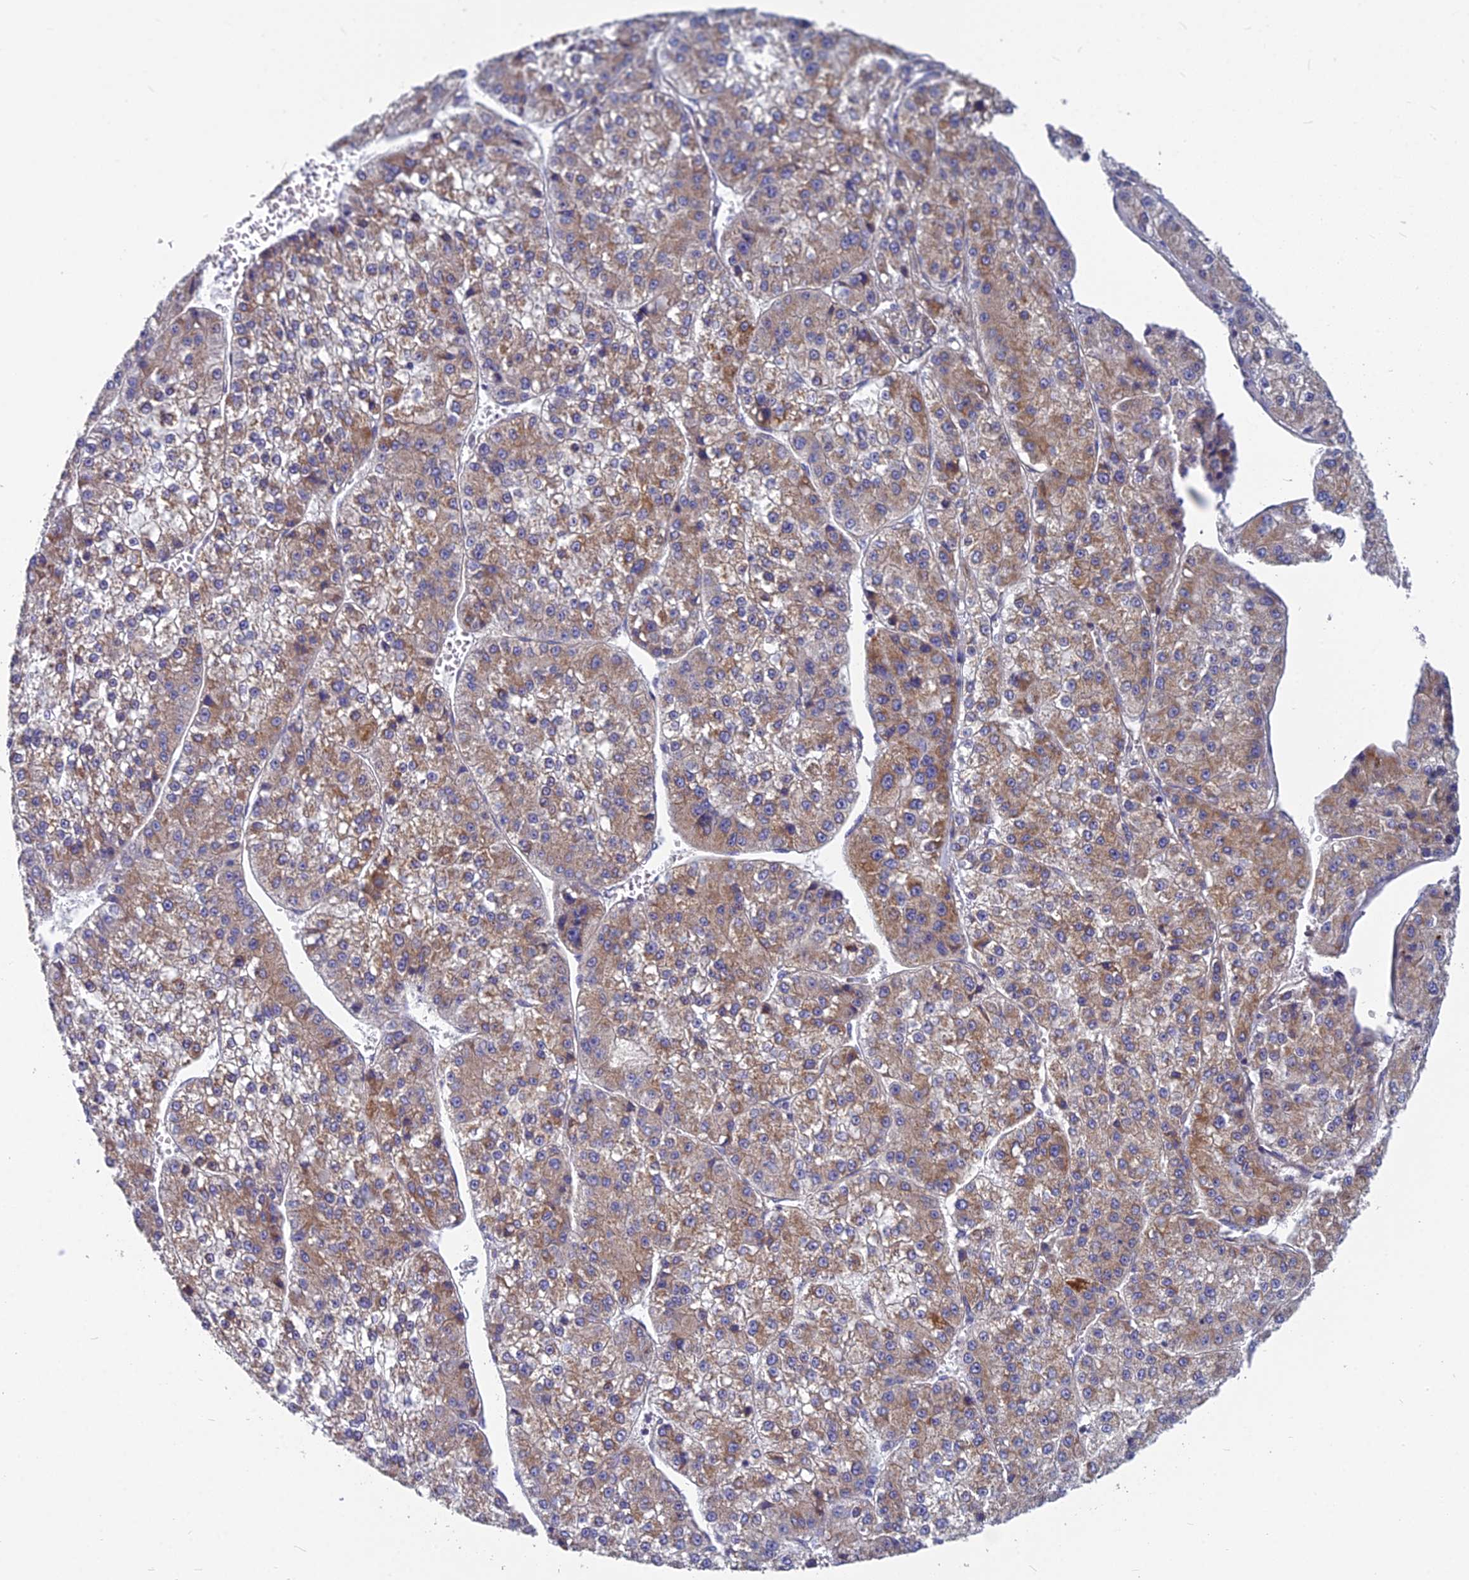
{"staining": {"intensity": "moderate", "quantity": ">75%", "location": "cytoplasmic/membranous"}, "tissue": "liver cancer", "cell_type": "Tumor cells", "image_type": "cancer", "snomed": [{"axis": "morphology", "description": "Carcinoma, Hepatocellular, NOS"}, {"axis": "topography", "description": "Liver"}], "caption": "Immunohistochemistry (DAB) staining of human liver cancer (hepatocellular carcinoma) shows moderate cytoplasmic/membranous protein positivity in about >75% of tumor cells.", "gene": "COX20", "patient": {"sex": "female", "age": 73}}